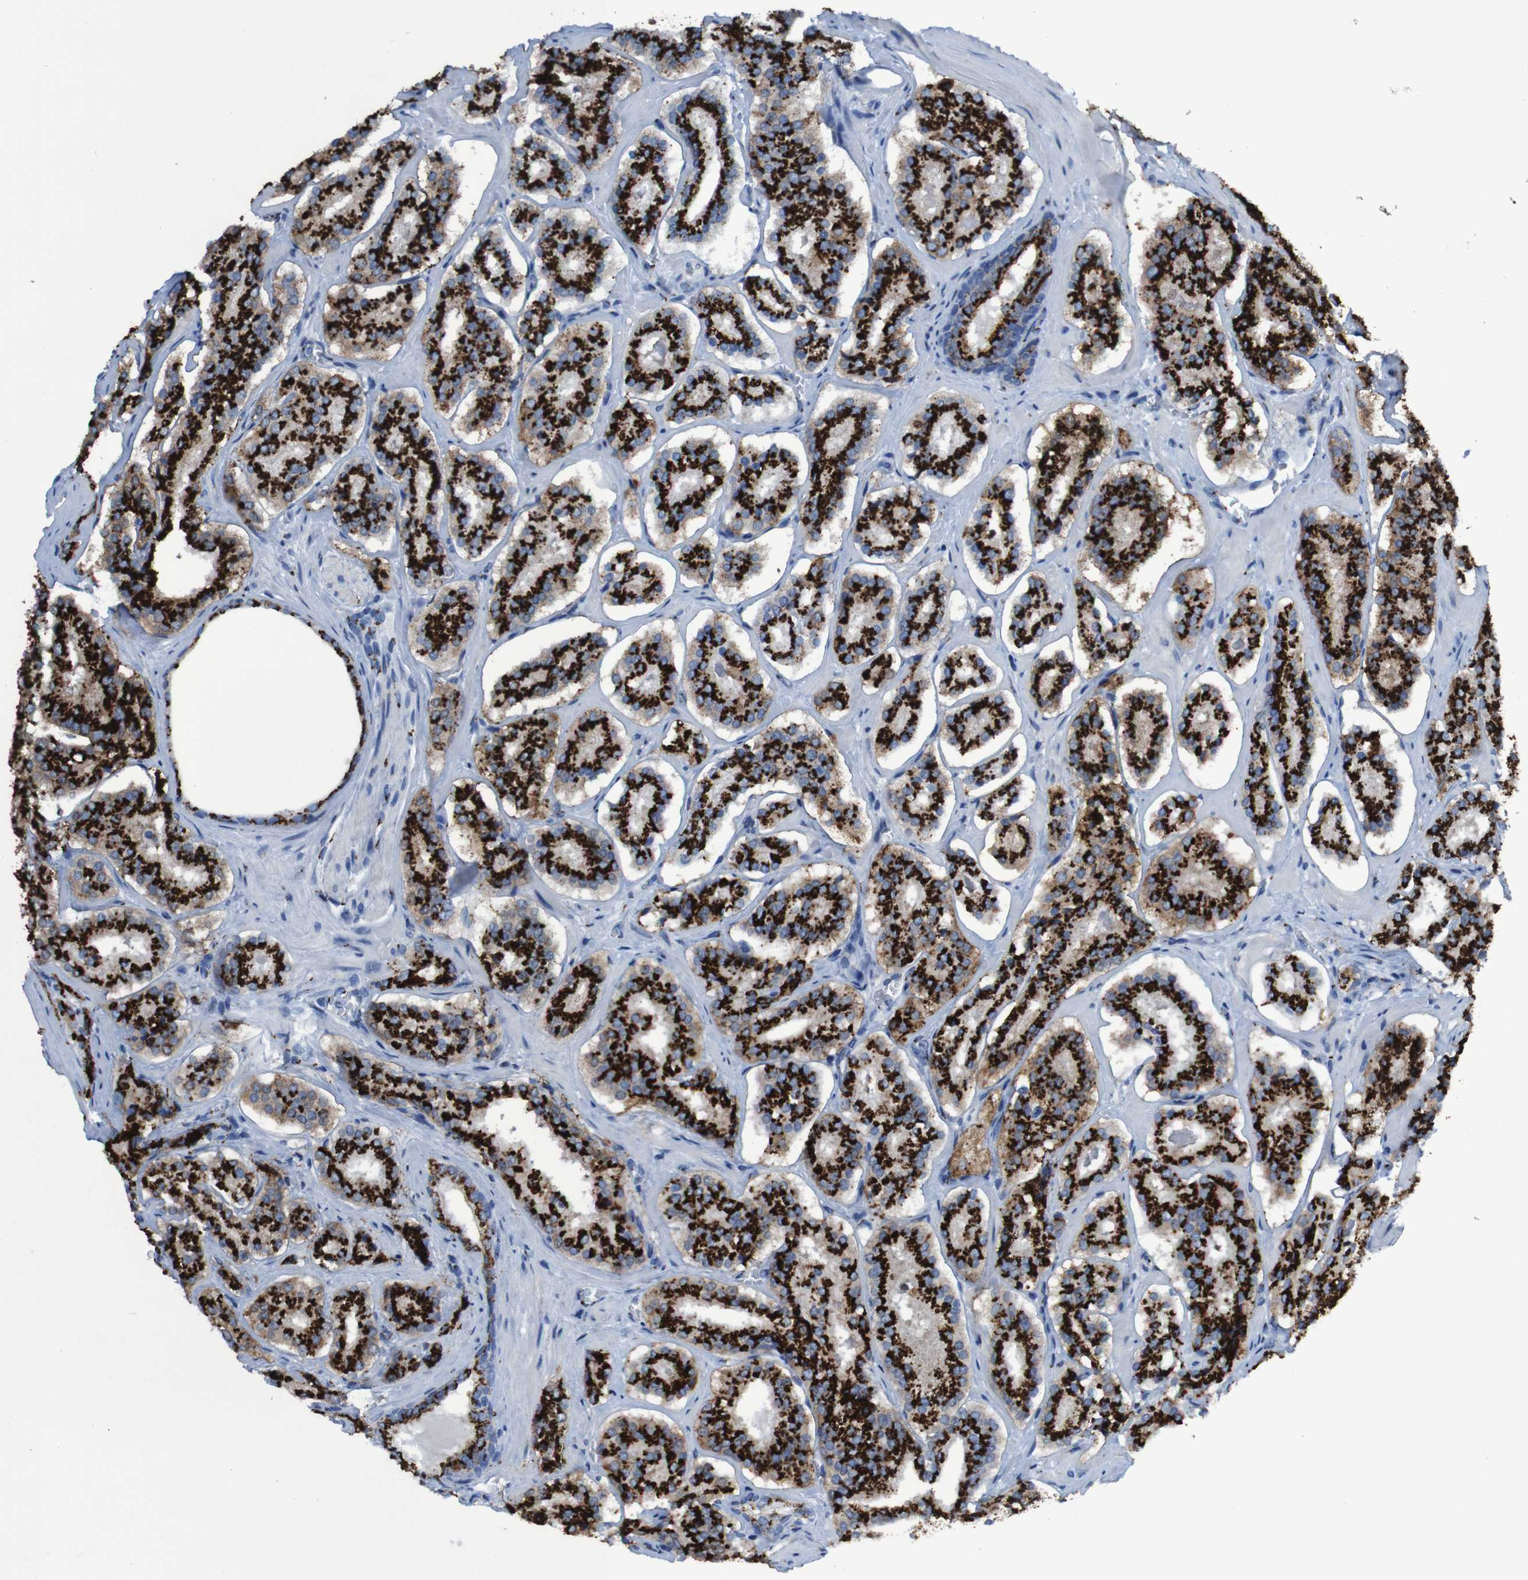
{"staining": {"intensity": "strong", "quantity": ">75%", "location": "cytoplasmic/membranous"}, "tissue": "prostate cancer", "cell_type": "Tumor cells", "image_type": "cancer", "snomed": [{"axis": "morphology", "description": "Adenocarcinoma, High grade"}, {"axis": "topography", "description": "Prostate"}], "caption": "Immunohistochemical staining of human adenocarcinoma (high-grade) (prostate) displays strong cytoplasmic/membranous protein staining in approximately >75% of tumor cells.", "gene": "GOLM1", "patient": {"sex": "male", "age": 60}}